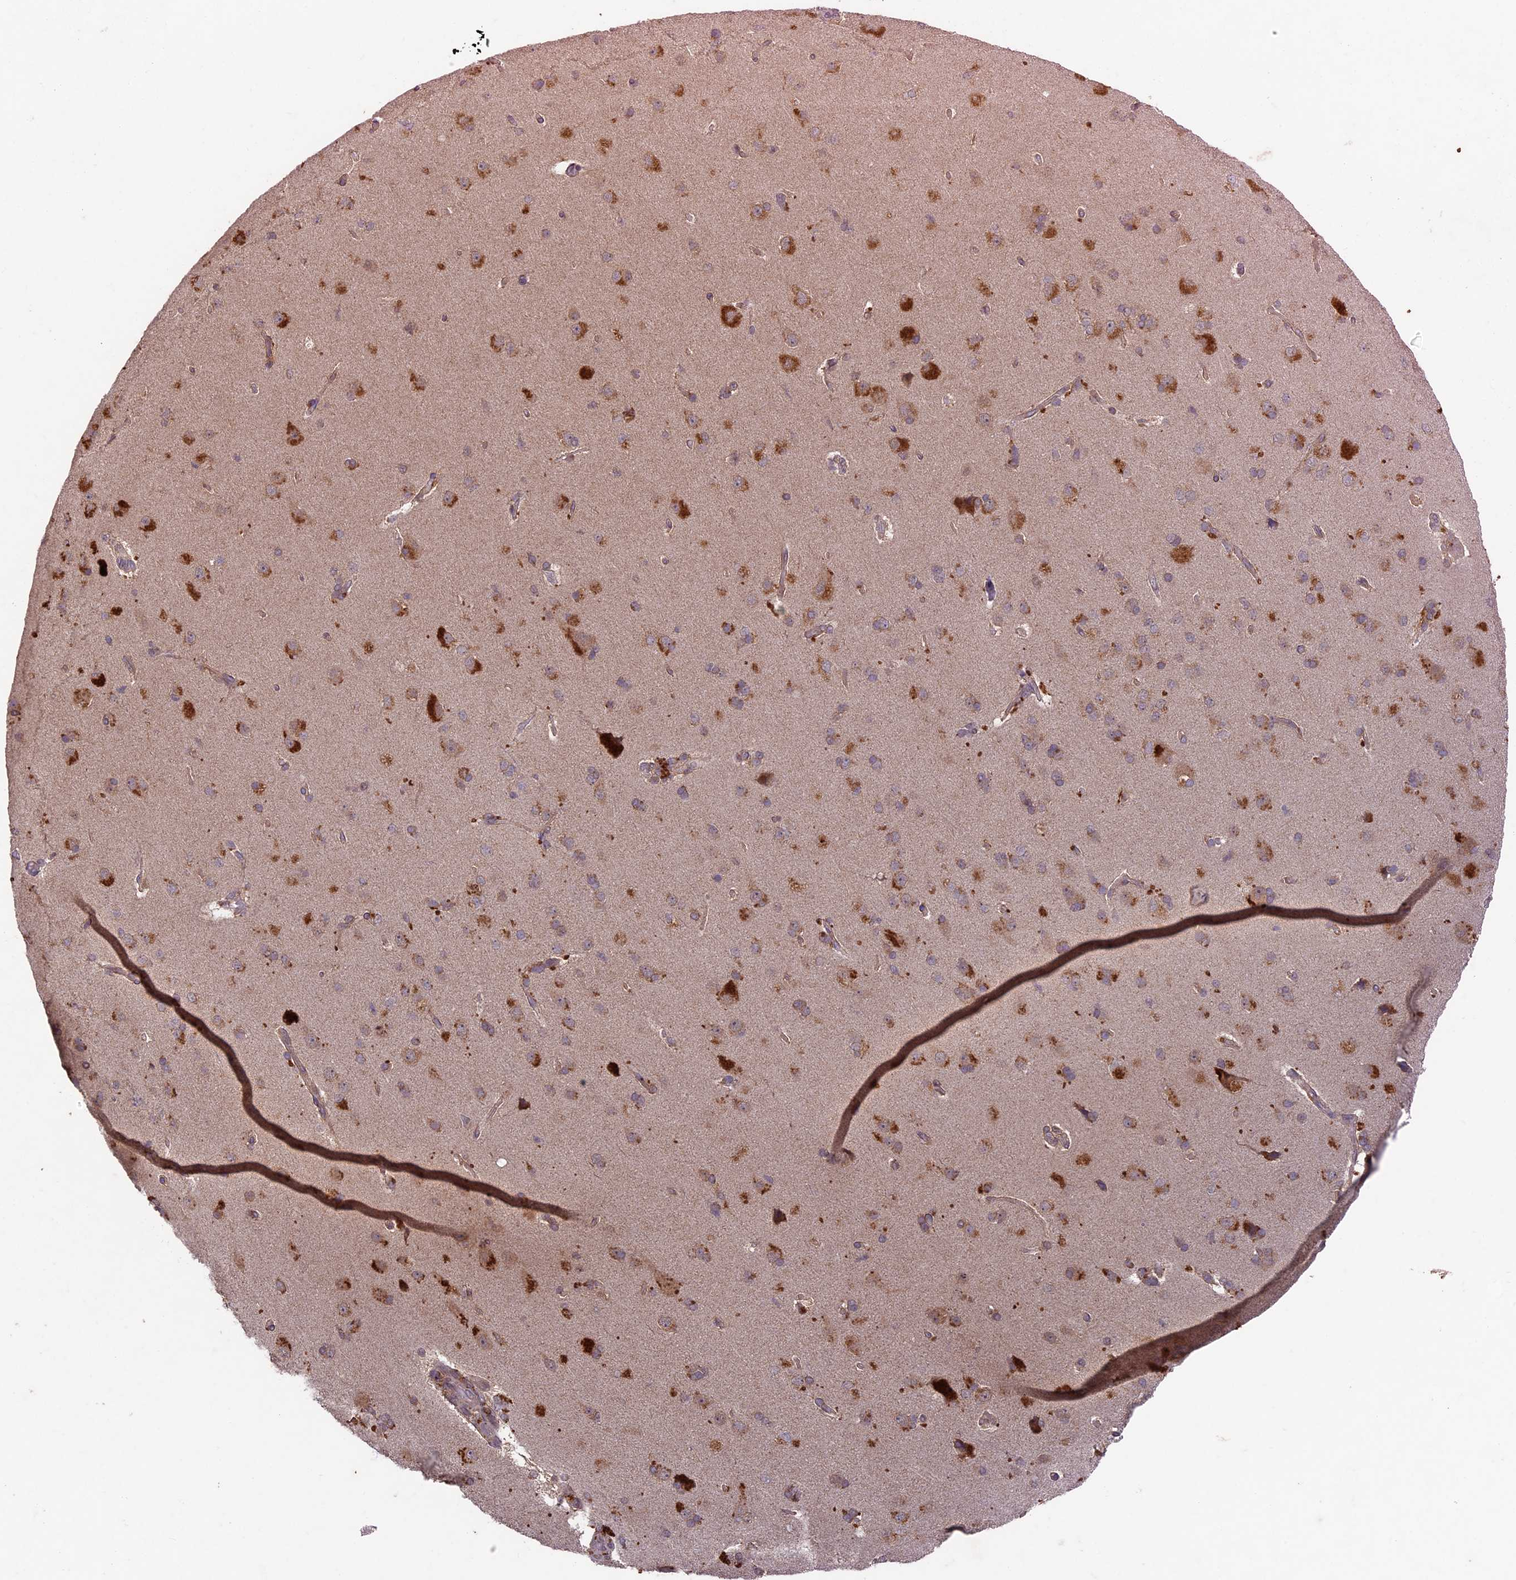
{"staining": {"intensity": "weak", "quantity": ">75%", "location": "cytoplasmic/membranous"}, "tissue": "cerebral cortex", "cell_type": "Endothelial cells", "image_type": "normal", "snomed": [{"axis": "morphology", "description": "Normal tissue, NOS"}, {"axis": "topography", "description": "Cerebral cortex"}], "caption": "Brown immunohistochemical staining in benign human cerebral cortex shows weak cytoplasmic/membranous expression in approximately >75% of endothelial cells. The staining was performed using DAB, with brown indicating positive protein expression. Nuclei are stained blue with hematoxylin.", "gene": "RCCD1", "patient": {"sex": "male", "age": 62}}